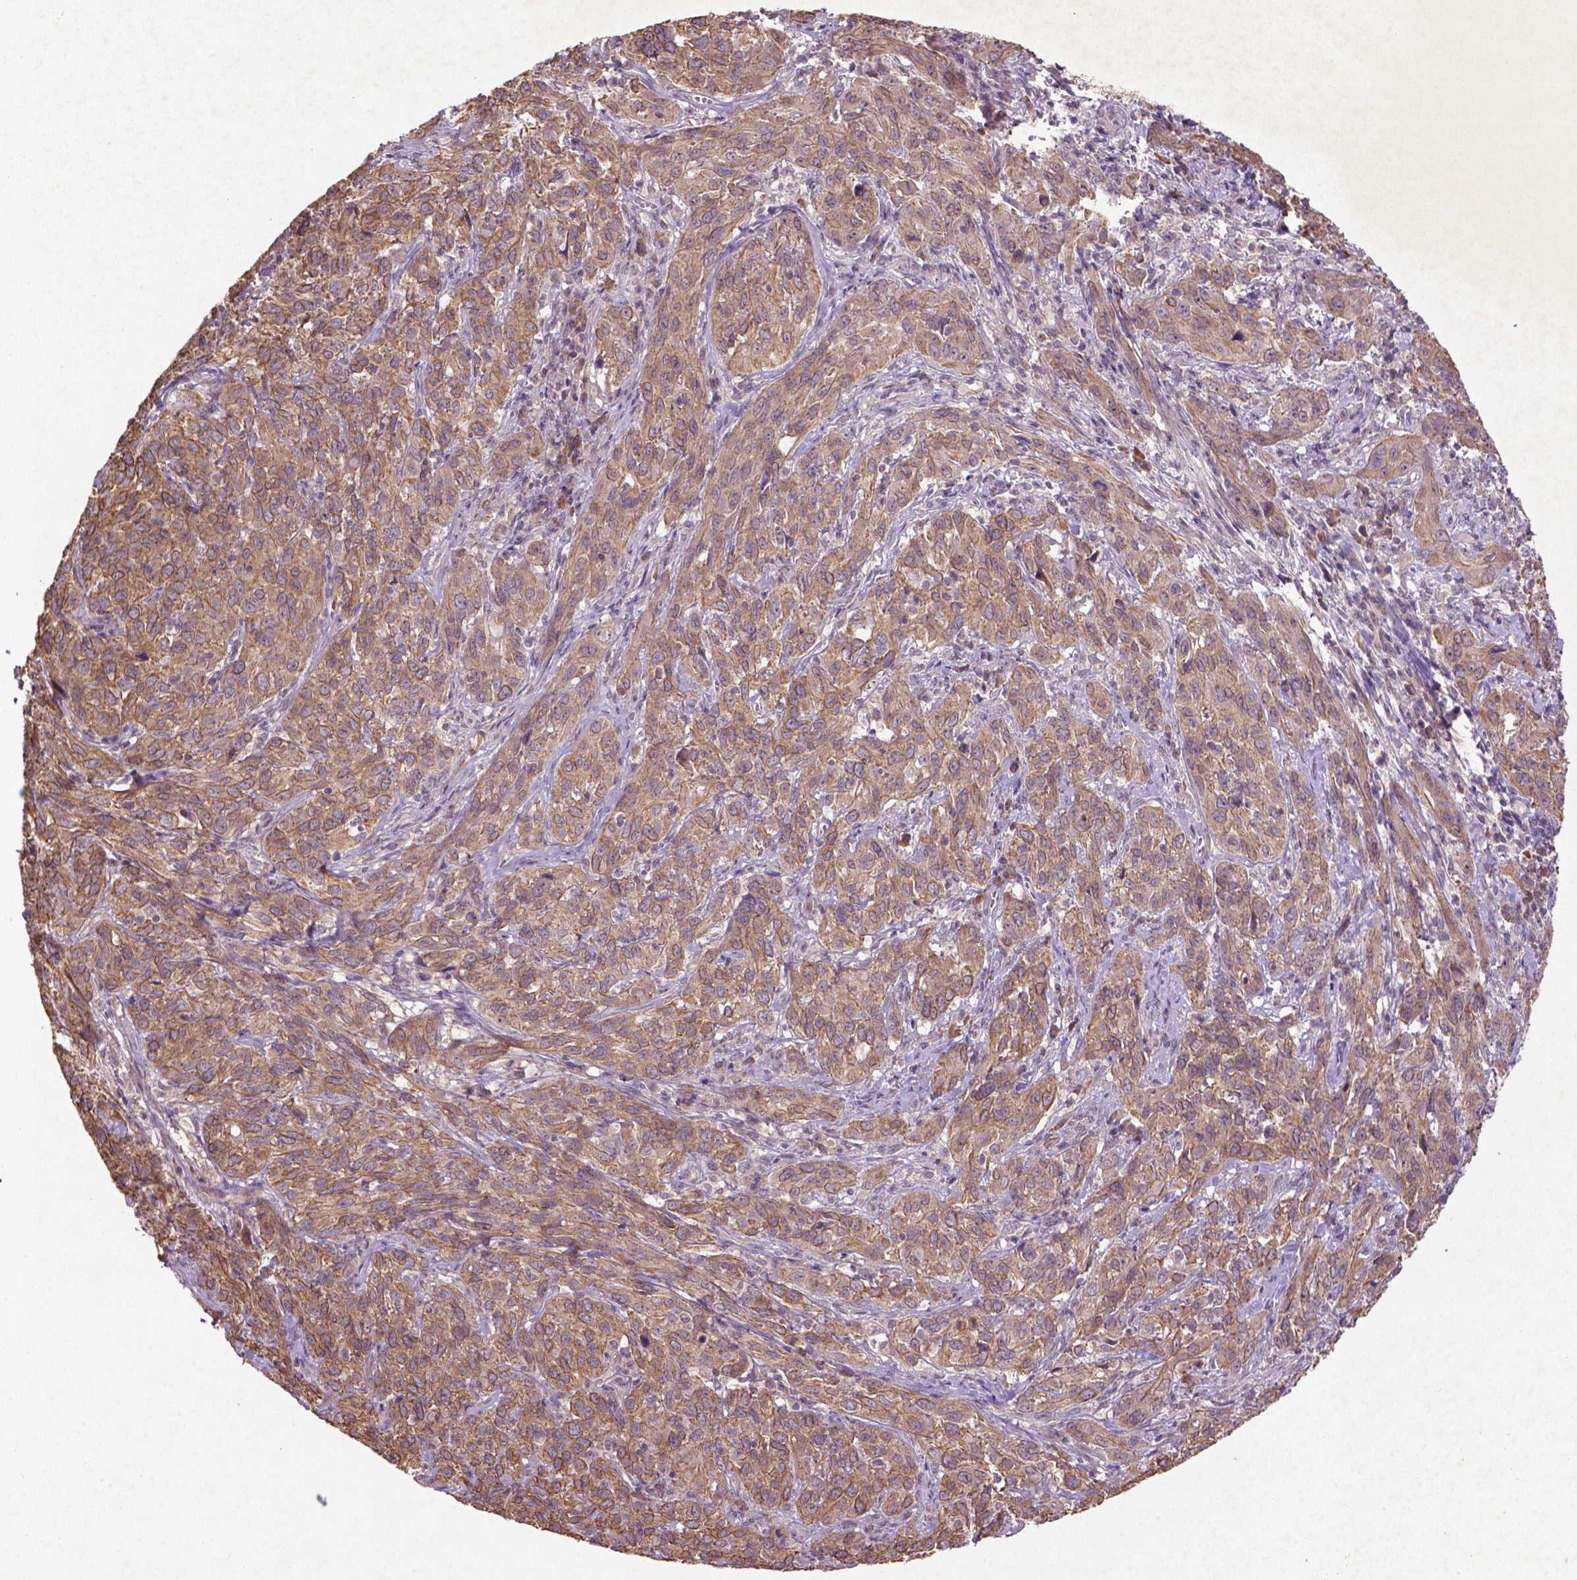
{"staining": {"intensity": "moderate", "quantity": ">75%", "location": "cytoplasmic/membranous"}, "tissue": "cervical cancer", "cell_type": "Tumor cells", "image_type": "cancer", "snomed": [{"axis": "morphology", "description": "Squamous cell carcinoma, NOS"}, {"axis": "topography", "description": "Cervix"}], "caption": "Squamous cell carcinoma (cervical) stained with immunohistochemistry reveals moderate cytoplasmic/membranous expression in about >75% of tumor cells.", "gene": "COQ2", "patient": {"sex": "female", "age": 51}}